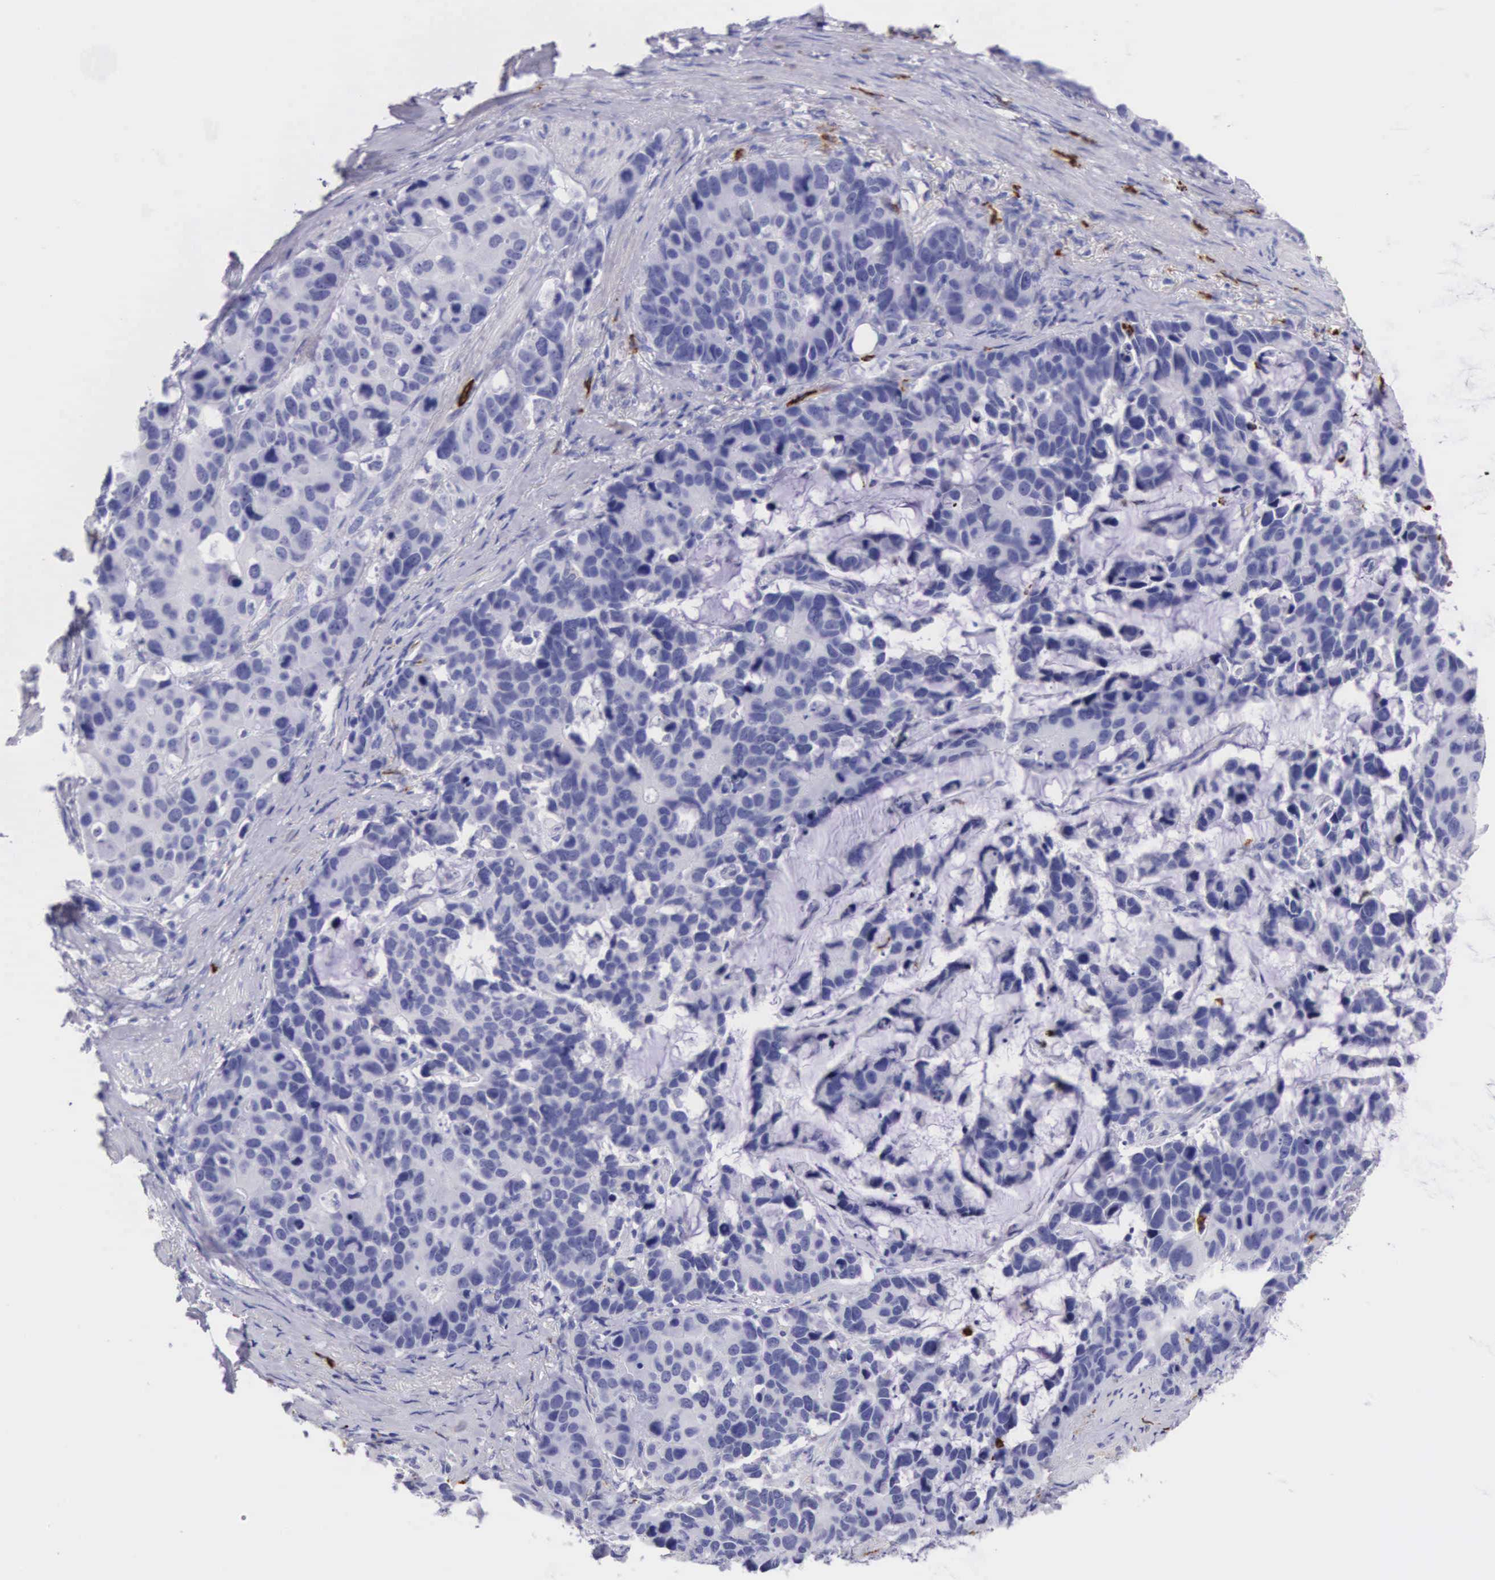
{"staining": {"intensity": "negative", "quantity": "none", "location": "none"}, "tissue": "stomach cancer", "cell_type": "Tumor cells", "image_type": "cancer", "snomed": [{"axis": "morphology", "description": "Adenocarcinoma, NOS"}, {"axis": "topography", "description": "Stomach, upper"}], "caption": "This micrograph is of stomach cancer stained with immunohistochemistry (IHC) to label a protein in brown with the nuclei are counter-stained blue. There is no expression in tumor cells. Brightfield microscopy of immunohistochemistry (IHC) stained with DAB (3,3'-diaminobenzidine) (brown) and hematoxylin (blue), captured at high magnification.", "gene": "FCN1", "patient": {"sex": "male", "age": 71}}